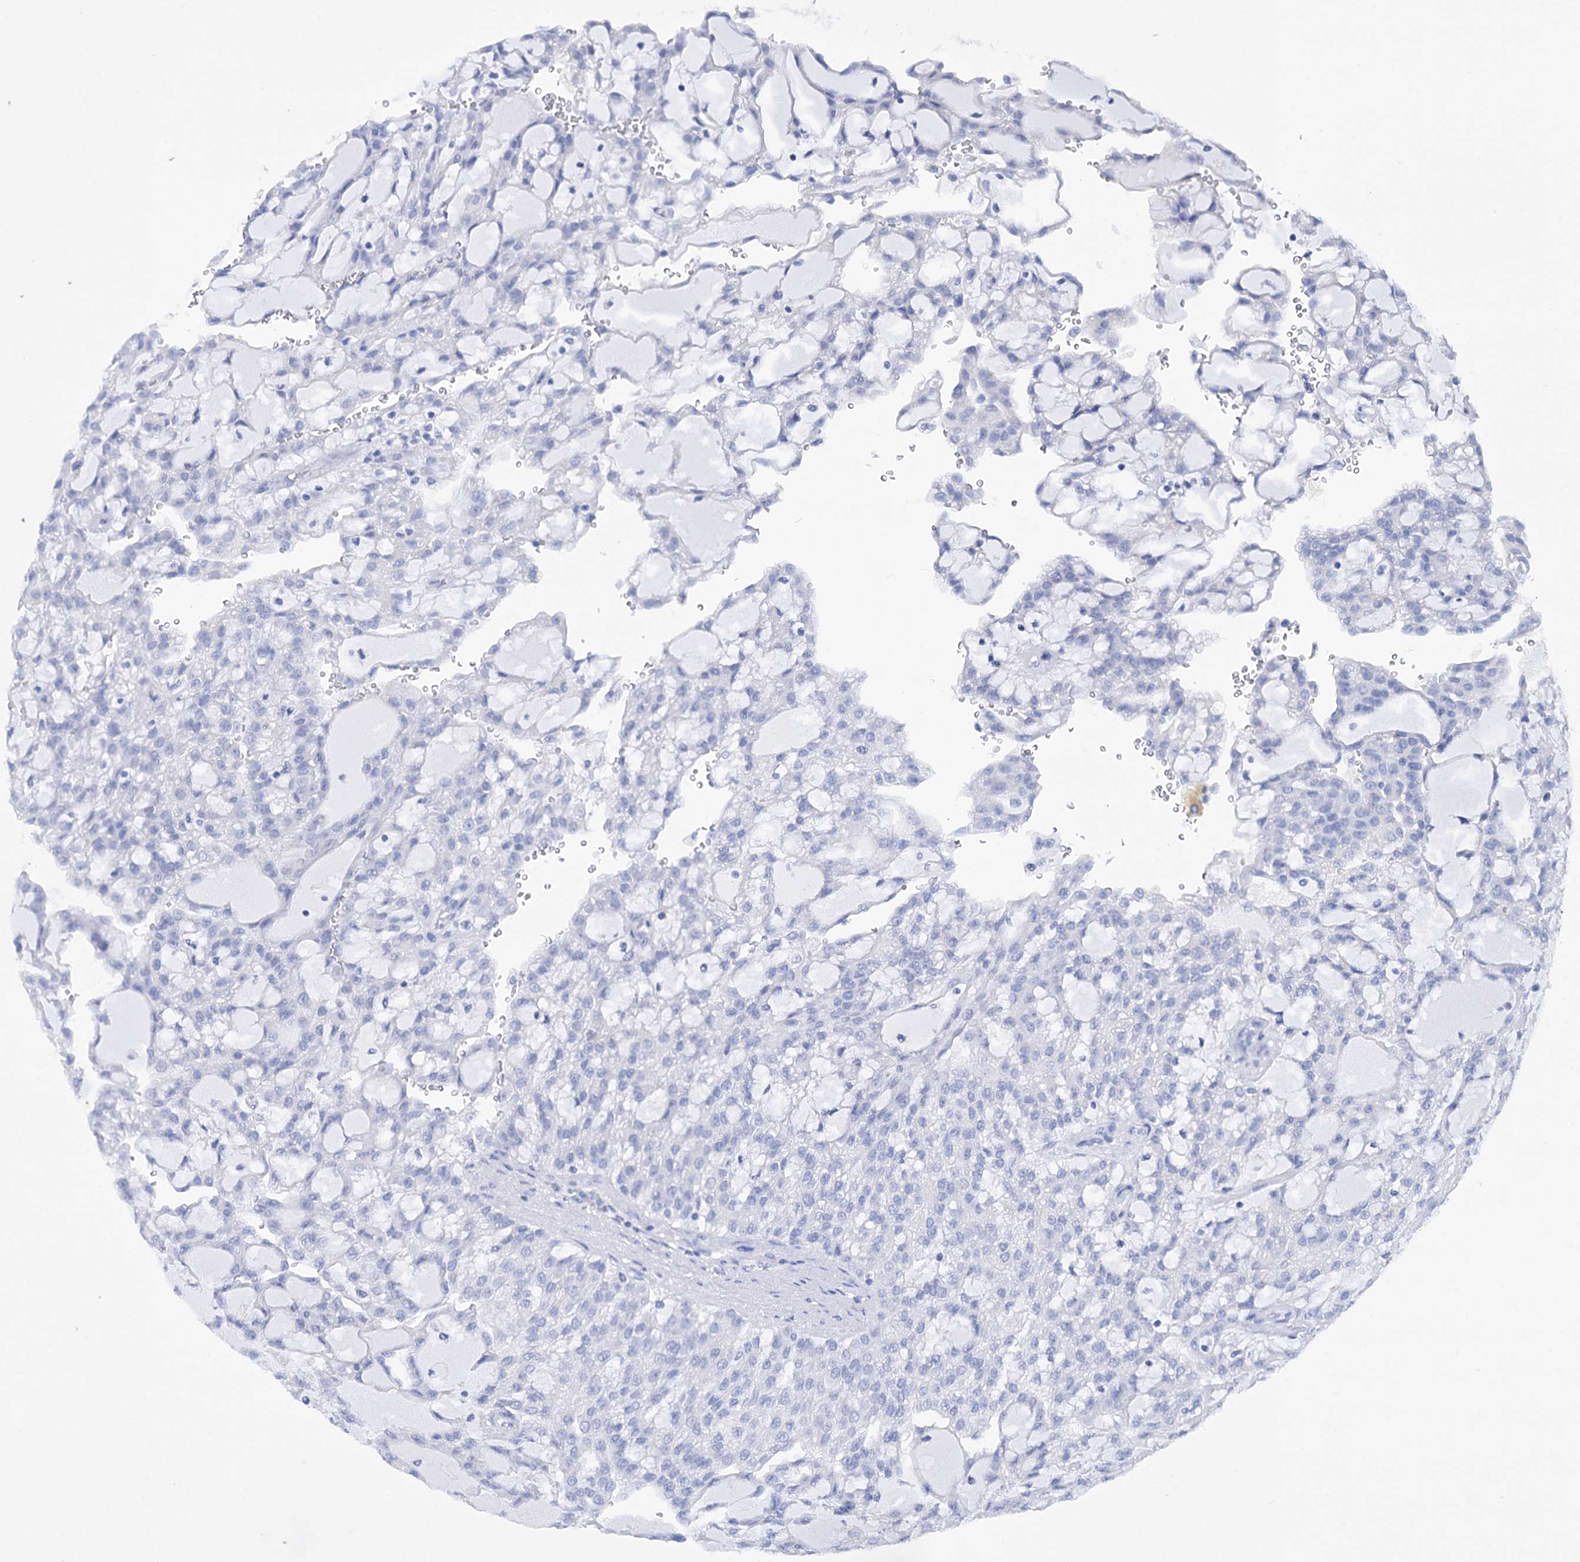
{"staining": {"intensity": "moderate", "quantity": "<25%", "location": "cytoplasmic/membranous"}, "tissue": "renal cancer", "cell_type": "Tumor cells", "image_type": "cancer", "snomed": [{"axis": "morphology", "description": "Adenocarcinoma, NOS"}, {"axis": "topography", "description": "Kidney"}], "caption": "The histopathology image reveals staining of renal cancer (adenocarcinoma), revealing moderate cytoplasmic/membranous protein positivity (brown color) within tumor cells.", "gene": "C11orf96", "patient": {"sex": "male", "age": 63}}